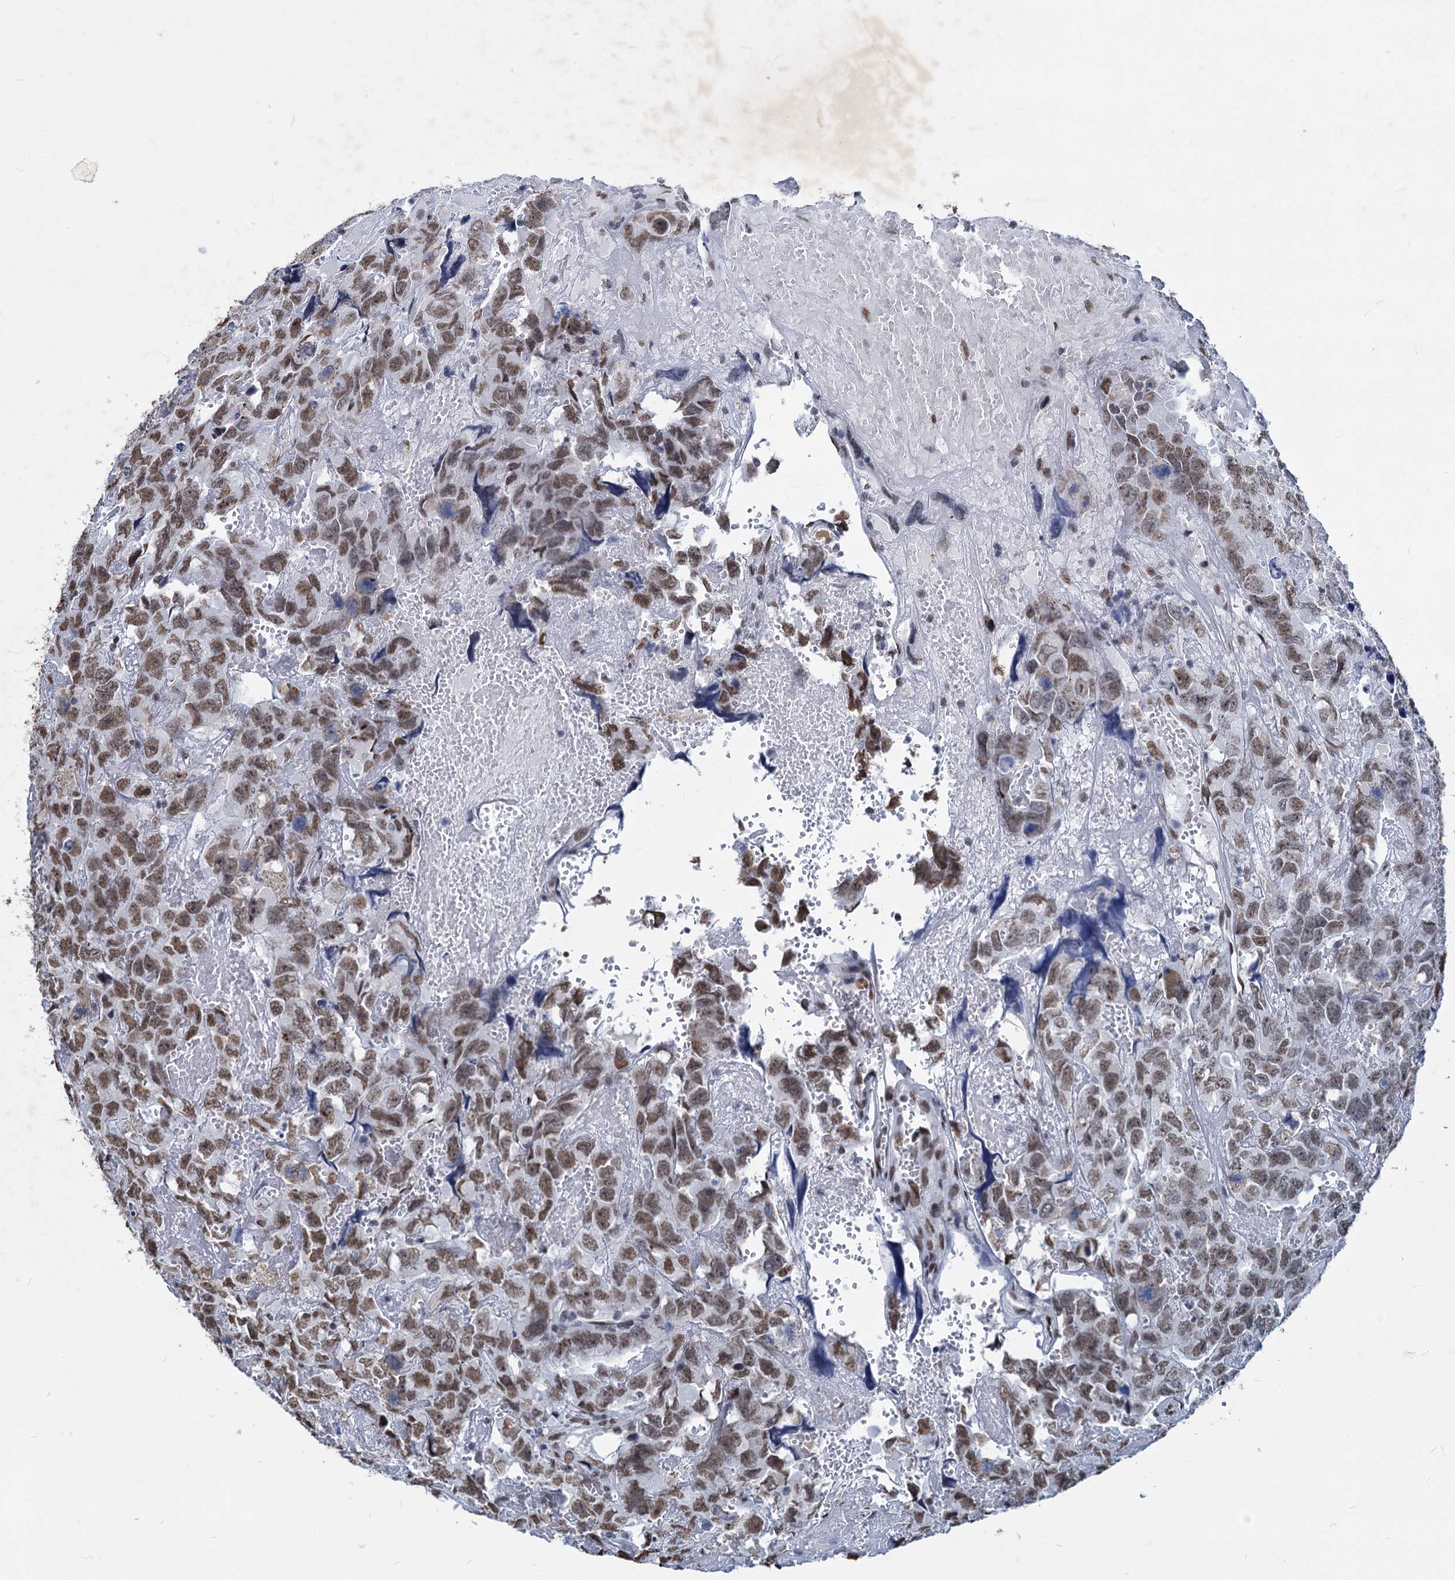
{"staining": {"intensity": "moderate", "quantity": ">75%", "location": "nuclear"}, "tissue": "testis cancer", "cell_type": "Tumor cells", "image_type": "cancer", "snomed": [{"axis": "morphology", "description": "Carcinoma, Embryonal, NOS"}, {"axis": "topography", "description": "Testis"}], "caption": "A brown stain shows moderate nuclear positivity of a protein in embryonal carcinoma (testis) tumor cells.", "gene": "PARPBP", "patient": {"sex": "male", "age": 45}}